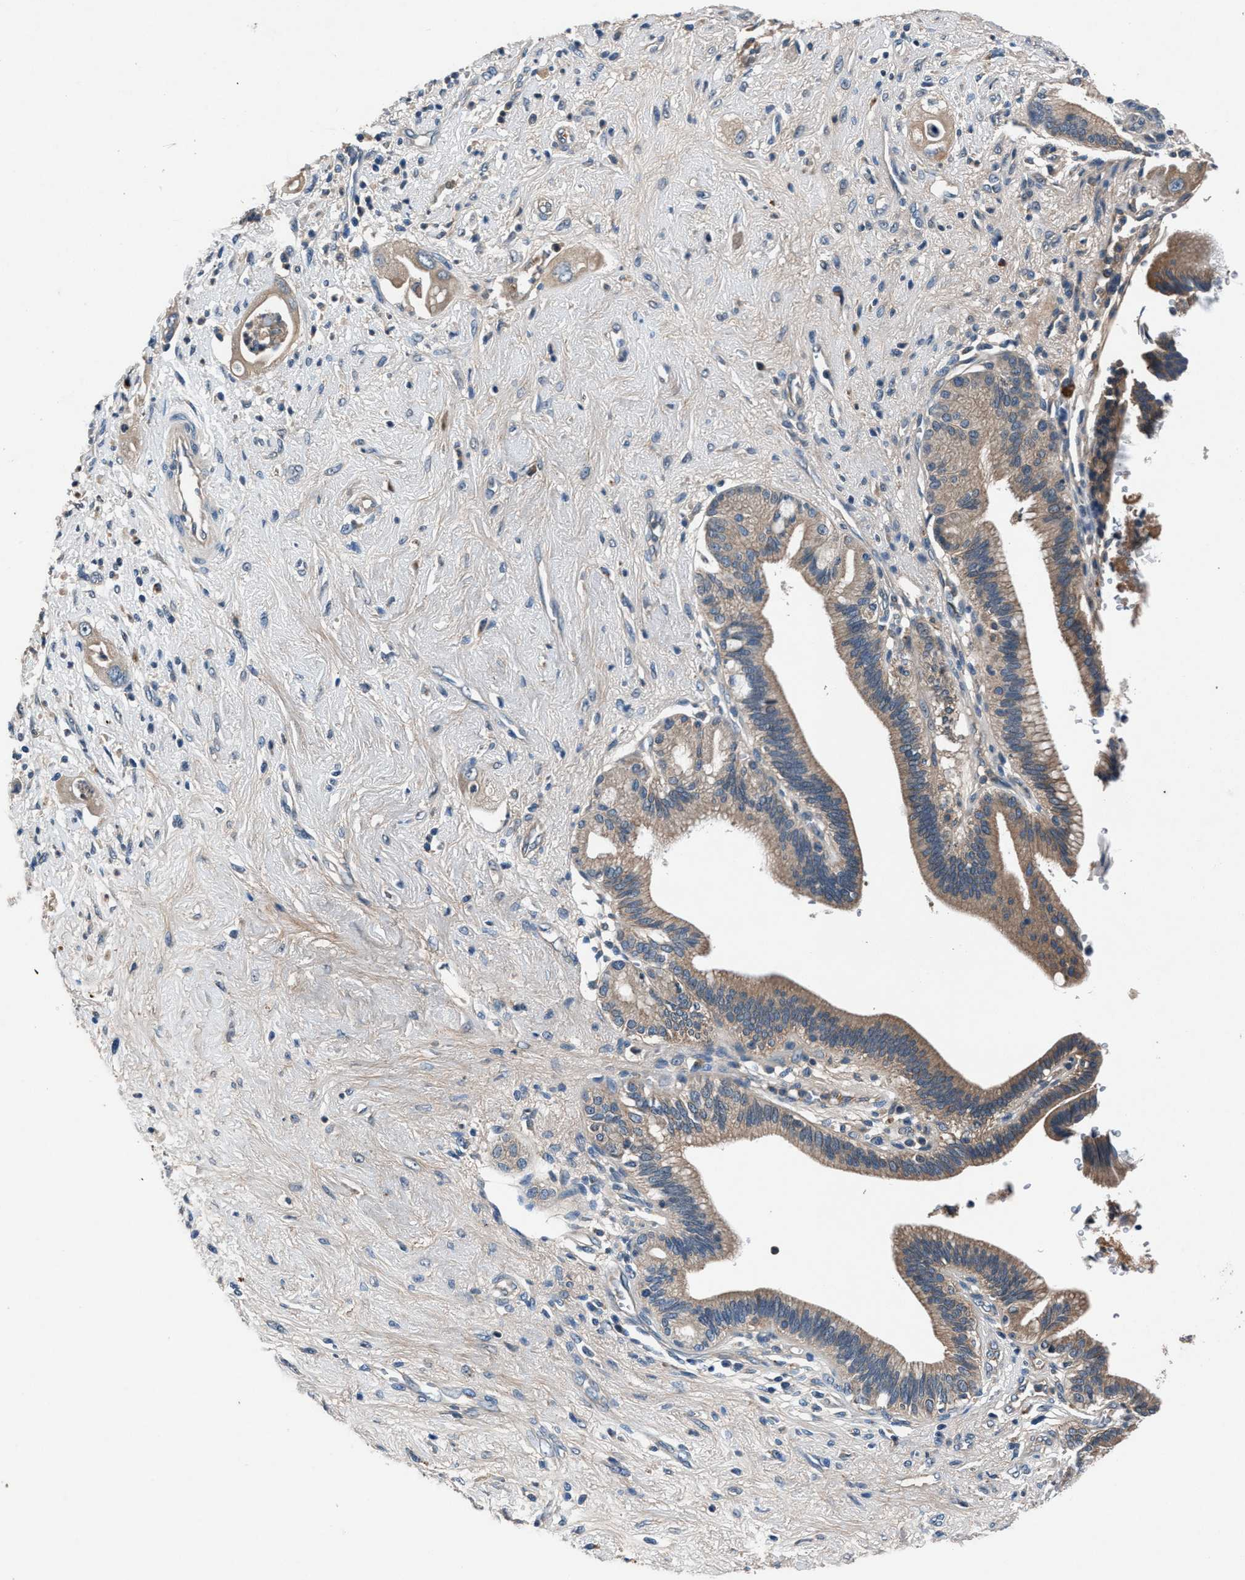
{"staining": {"intensity": "weak", "quantity": ">75%", "location": "cytoplasmic/membranous"}, "tissue": "pancreatic cancer", "cell_type": "Tumor cells", "image_type": "cancer", "snomed": [{"axis": "morphology", "description": "Adenocarcinoma, NOS"}, {"axis": "topography", "description": "Pancreas"}], "caption": "The image demonstrates staining of pancreatic adenocarcinoma, revealing weak cytoplasmic/membranous protein expression (brown color) within tumor cells. Using DAB (brown) and hematoxylin (blue) stains, captured at high magnification using brightfield microscopy.", "gene": "PRXL2C", "patient": {"sex": "male", "age": 59}}